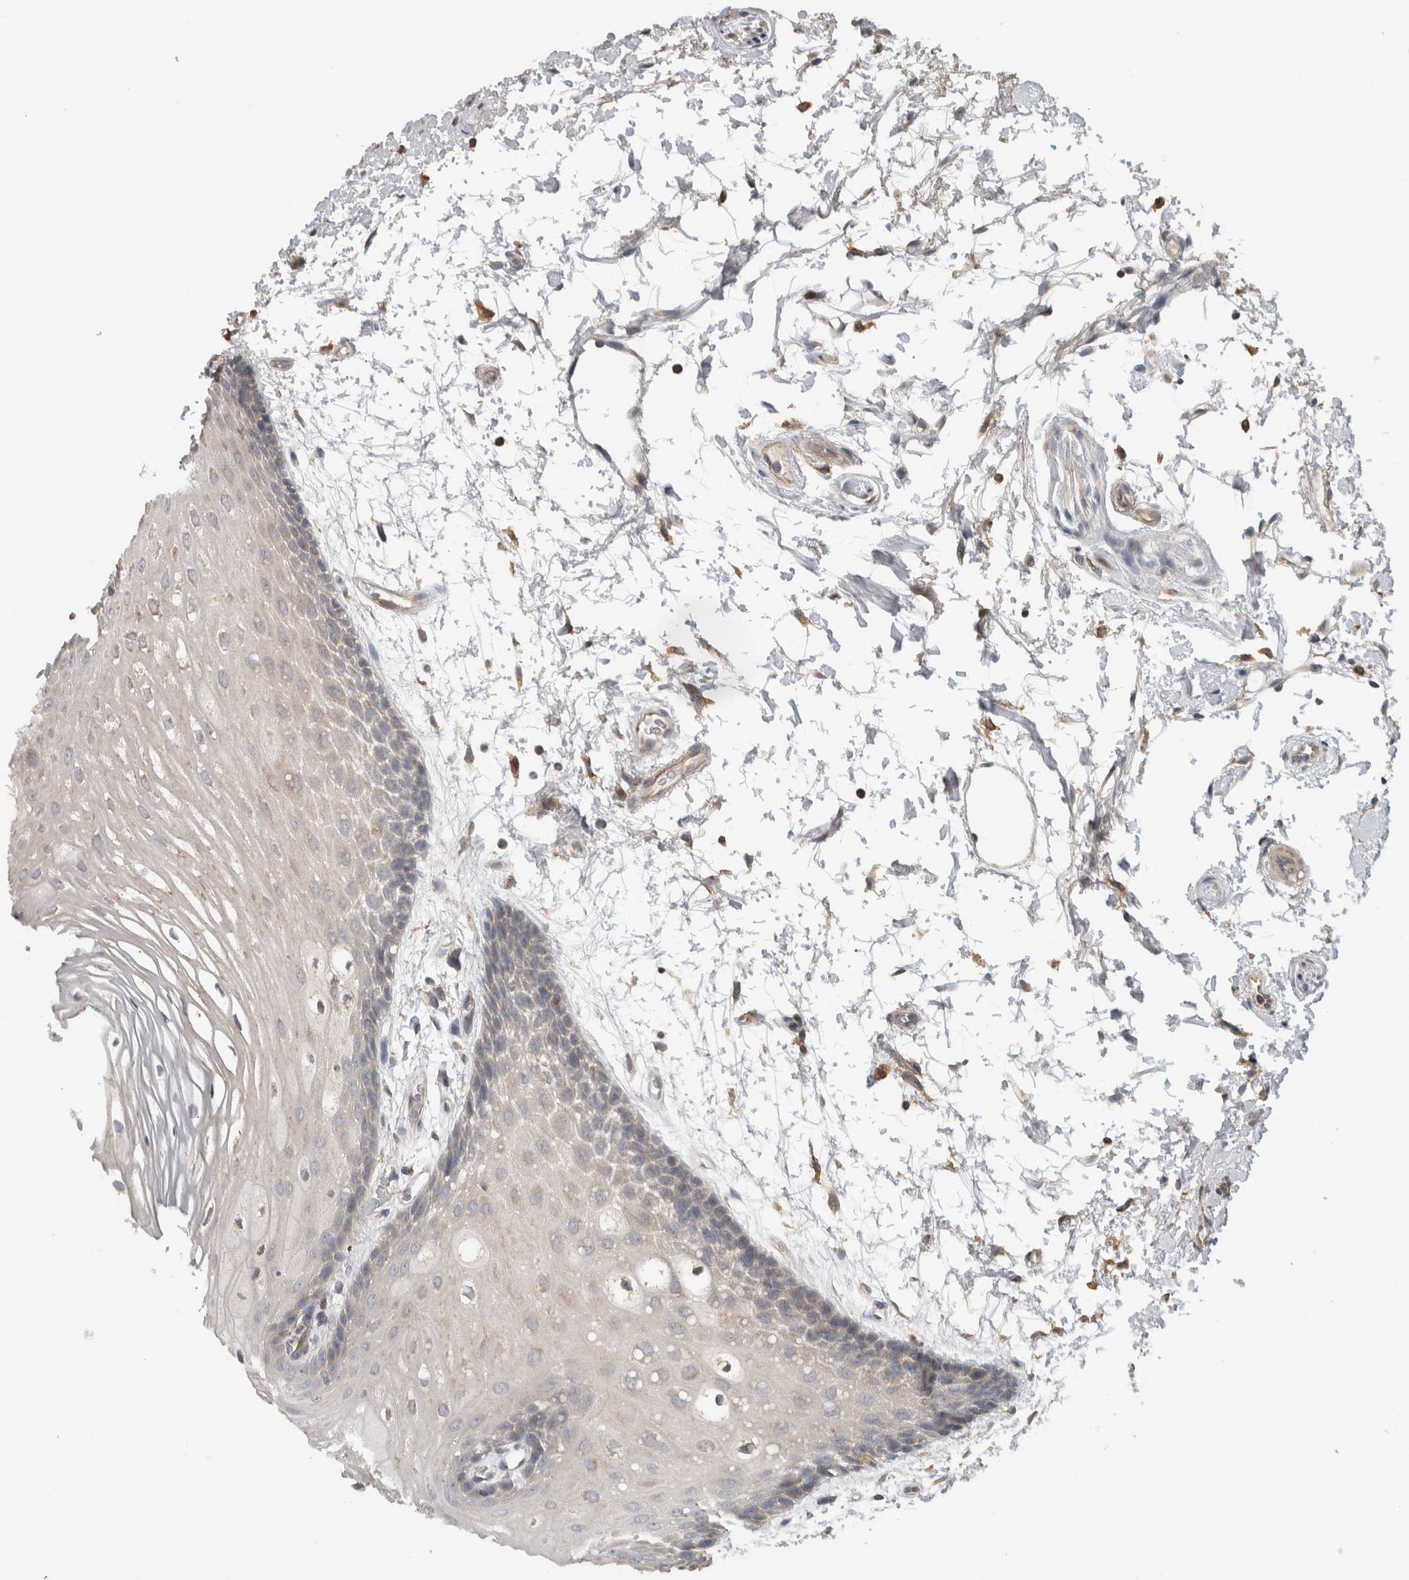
{"staining": {"intensity": "negative", "quantity": "none", "location": "none"}, "tissue": "oral mucosa", "cell_type": "Squamous epithelial cells", "image_type": "normal", "snomed": [{"axis": "morphology", "description": "Normal tissue, NOS"}, {"axis": "topography", "description": "Skeletal muscle"}, {"axis": "topography", "description": "Oral tissue"}, {"axis": "topography", "description": "Peripheral nerve tissue"}], "caption": "Protein analysis of normal oral mucosa displays no significant staining in squamous epithelial cells.", "gene": "TBCE", "patient": {"sex": "female", "age": 84}}